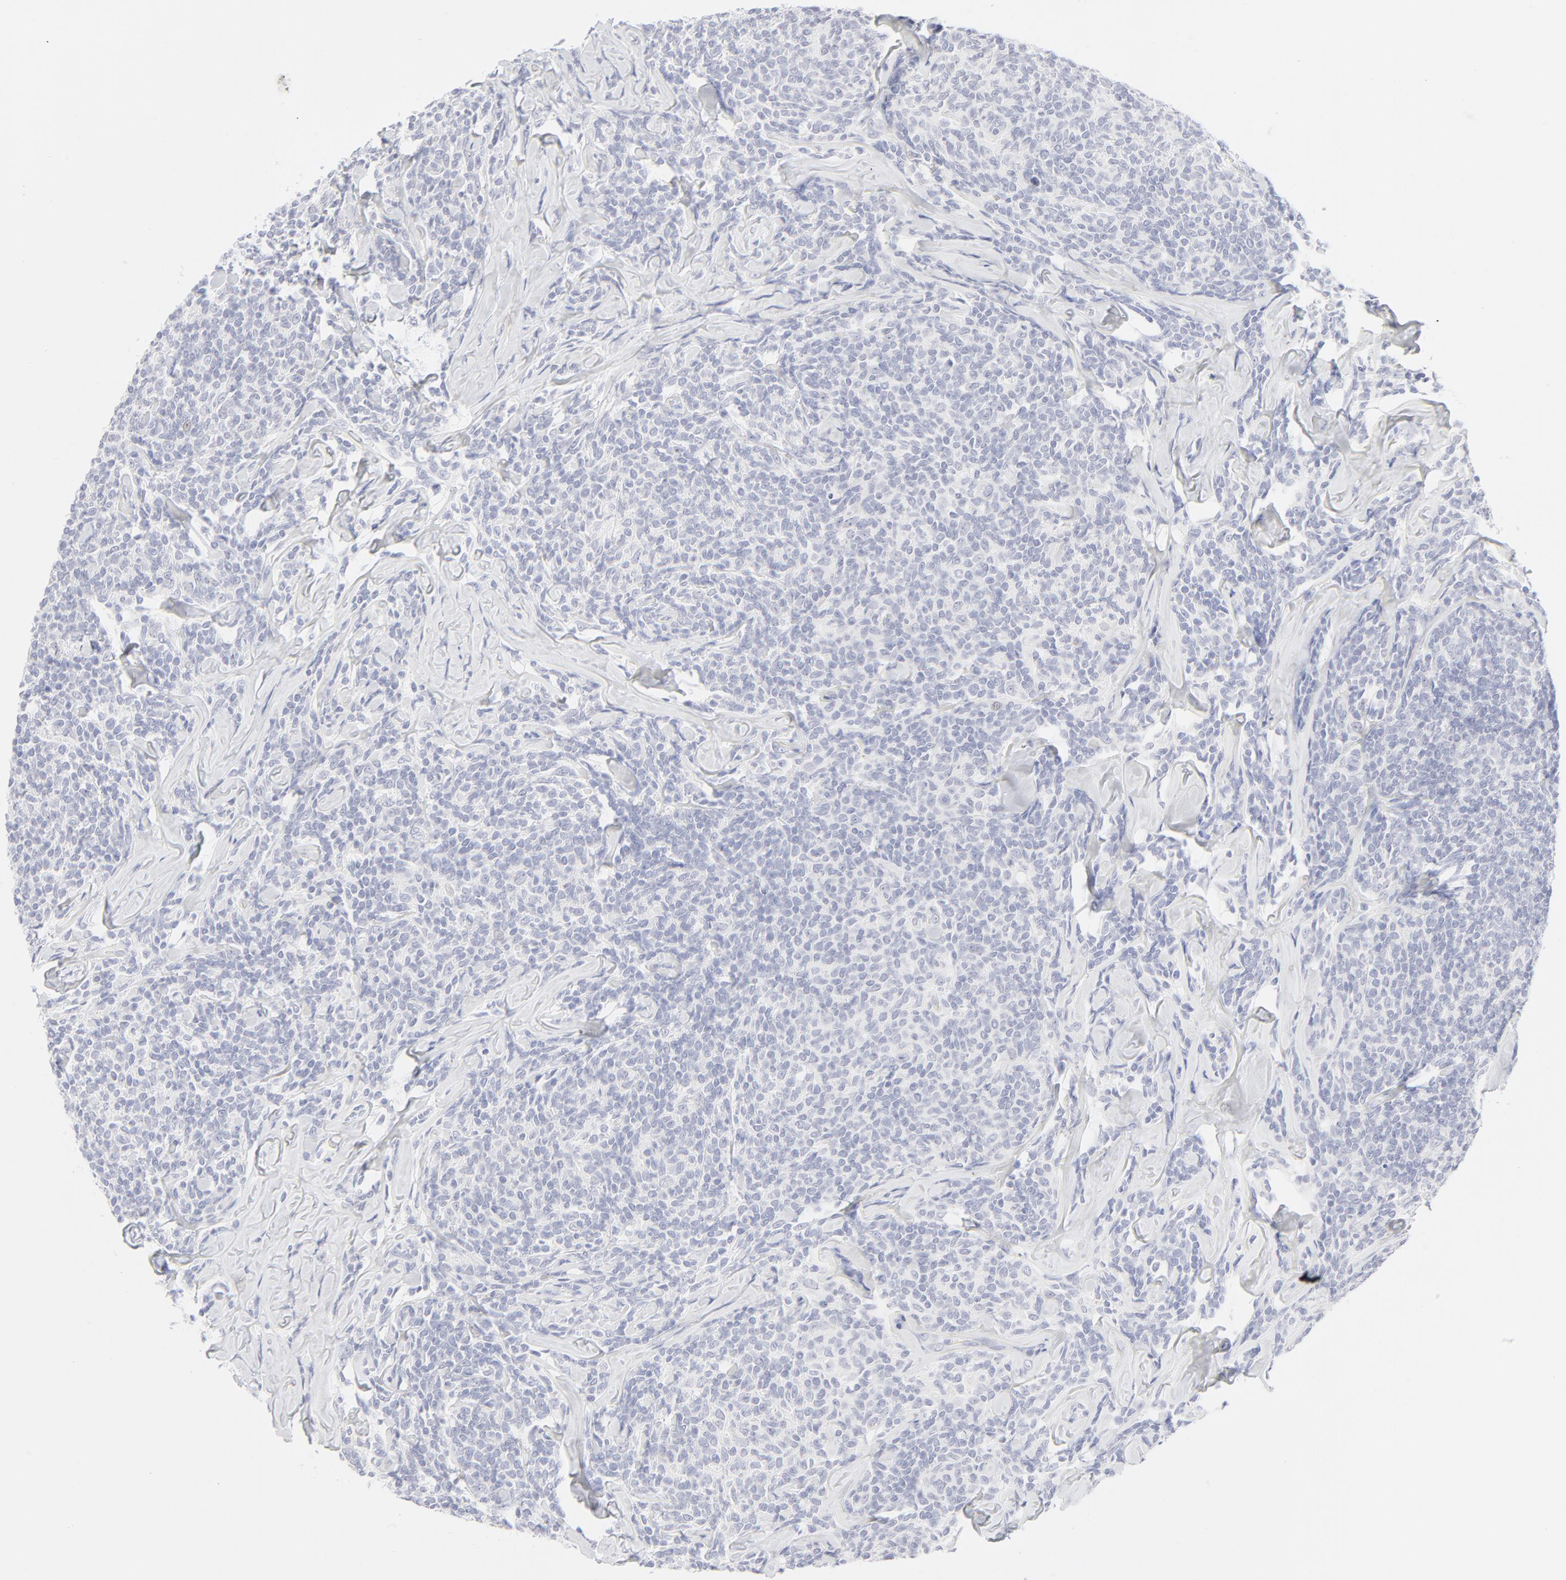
{"staining": {"intensity": "negative", "quantity": "none", "location": "none"}, "tissue": "lymphoma", "cell_type": "Tumor cells", "image_type": "cancer", "snomed": [{"axis": "morphology", "description": "Malignant lymphoma, non-Hodgkin's type, Low grade"}, {"axis": "topography", "description": "Lymph node"}], "caption": "The IHC image has no significant staining in tumor cells of lymphoma tissue.", "gene": "NPNT", "patient": {"sex": "female", "age": 56}}